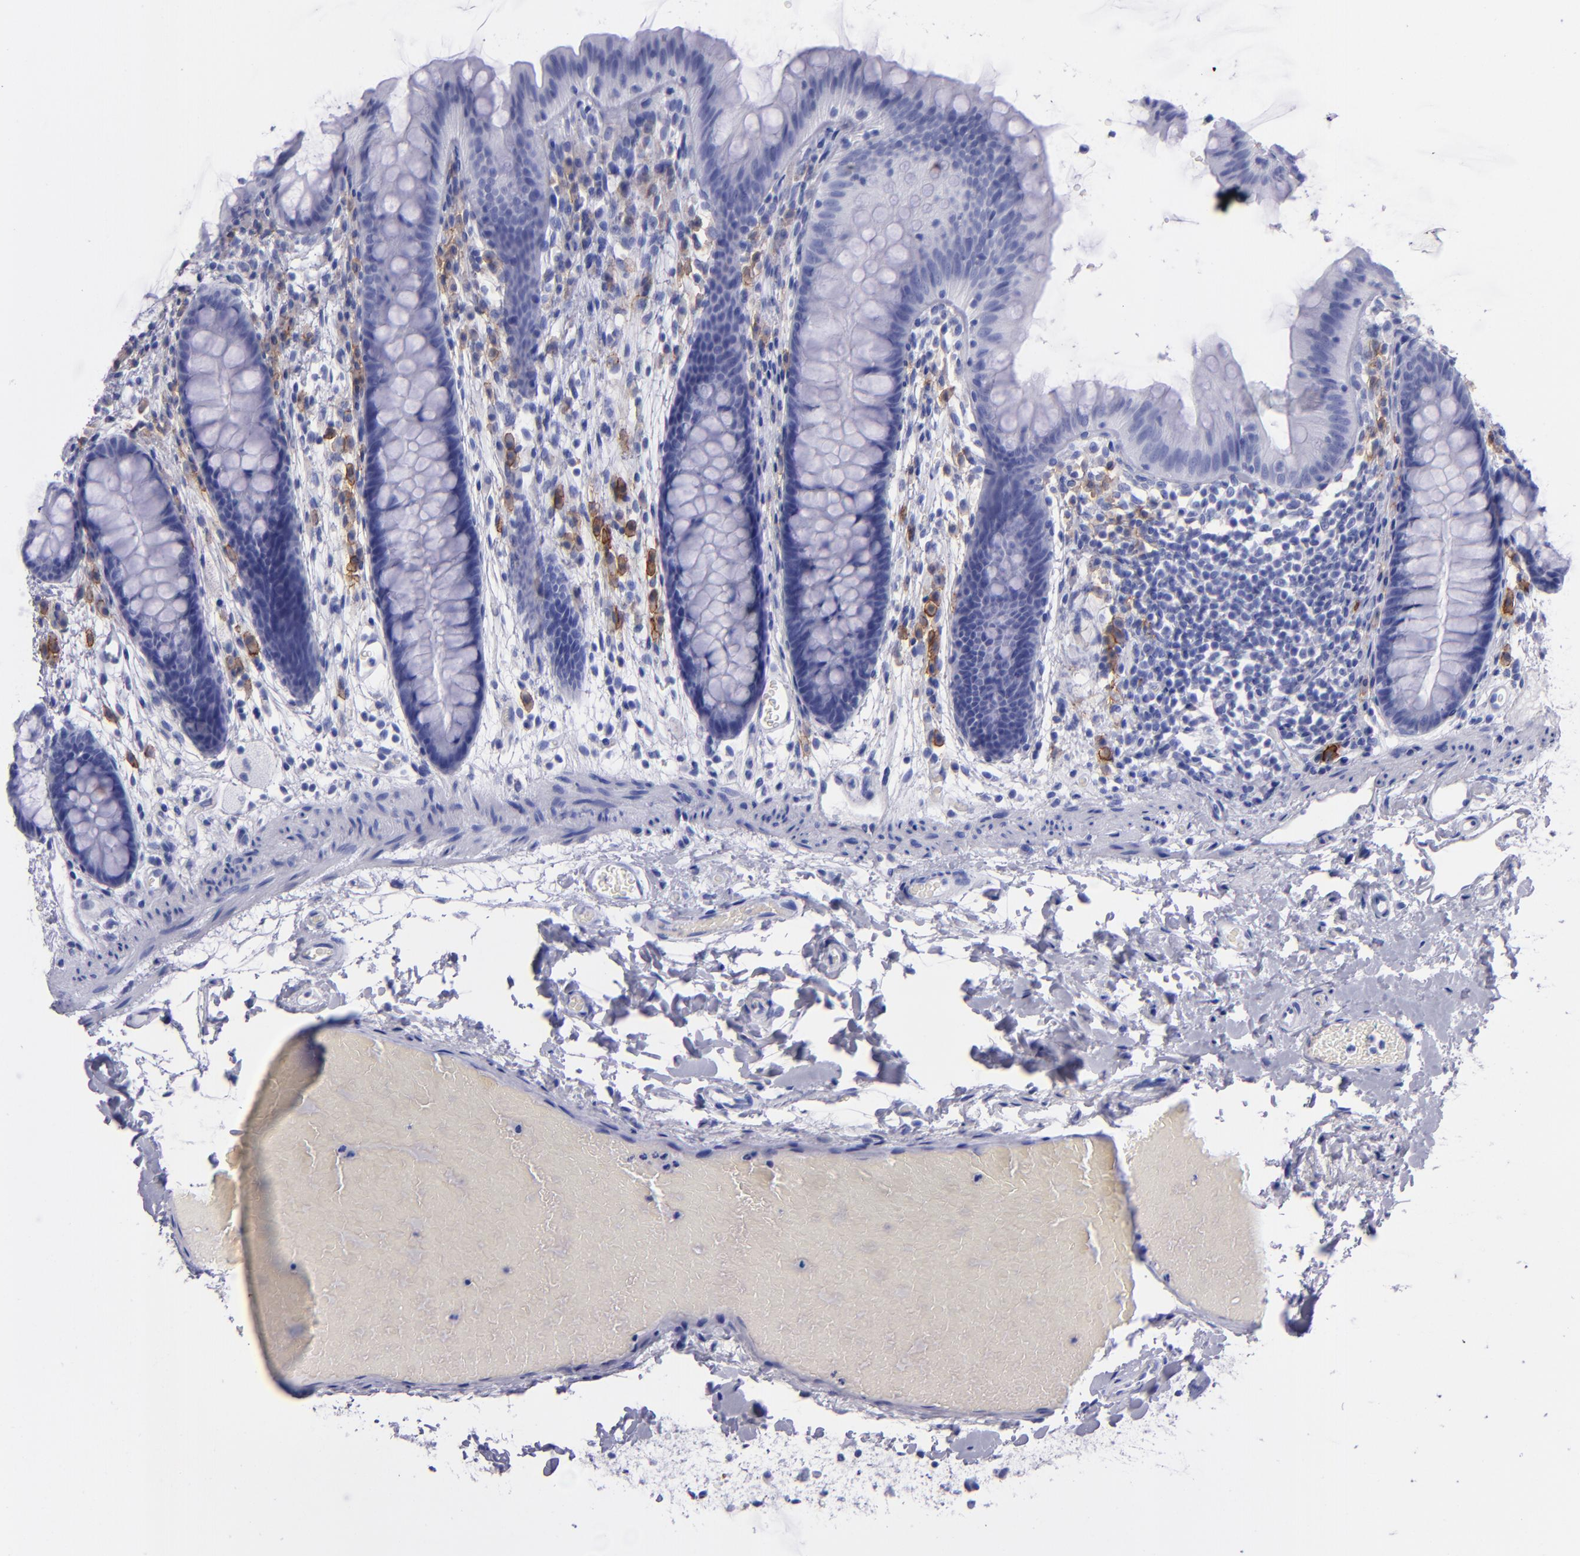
{"staining": {"intensity": "negative", "quantity": "none", "location": "none"}, "tissue": "colon", "cell_type": "Endothelial cells", "image_type": "normal", "snomed": [{"axis": "morphology", "description": "Normal tissue, NOS"}, {"axis": "topography", "description": "Smooth muscle"}, {"axis": "topography", "description": "Colon"}], "caption": "Colon was stained to show a protein in brown. There is no significant expression in endothelial cells. (Stains: DAB immunohistochemistry (IHC) with hematoxylin counter stain, Microscopy: brightfield microscopy at high magnification).", "gene": "CD38", "patient": {"sex": "male", "age": 67}}